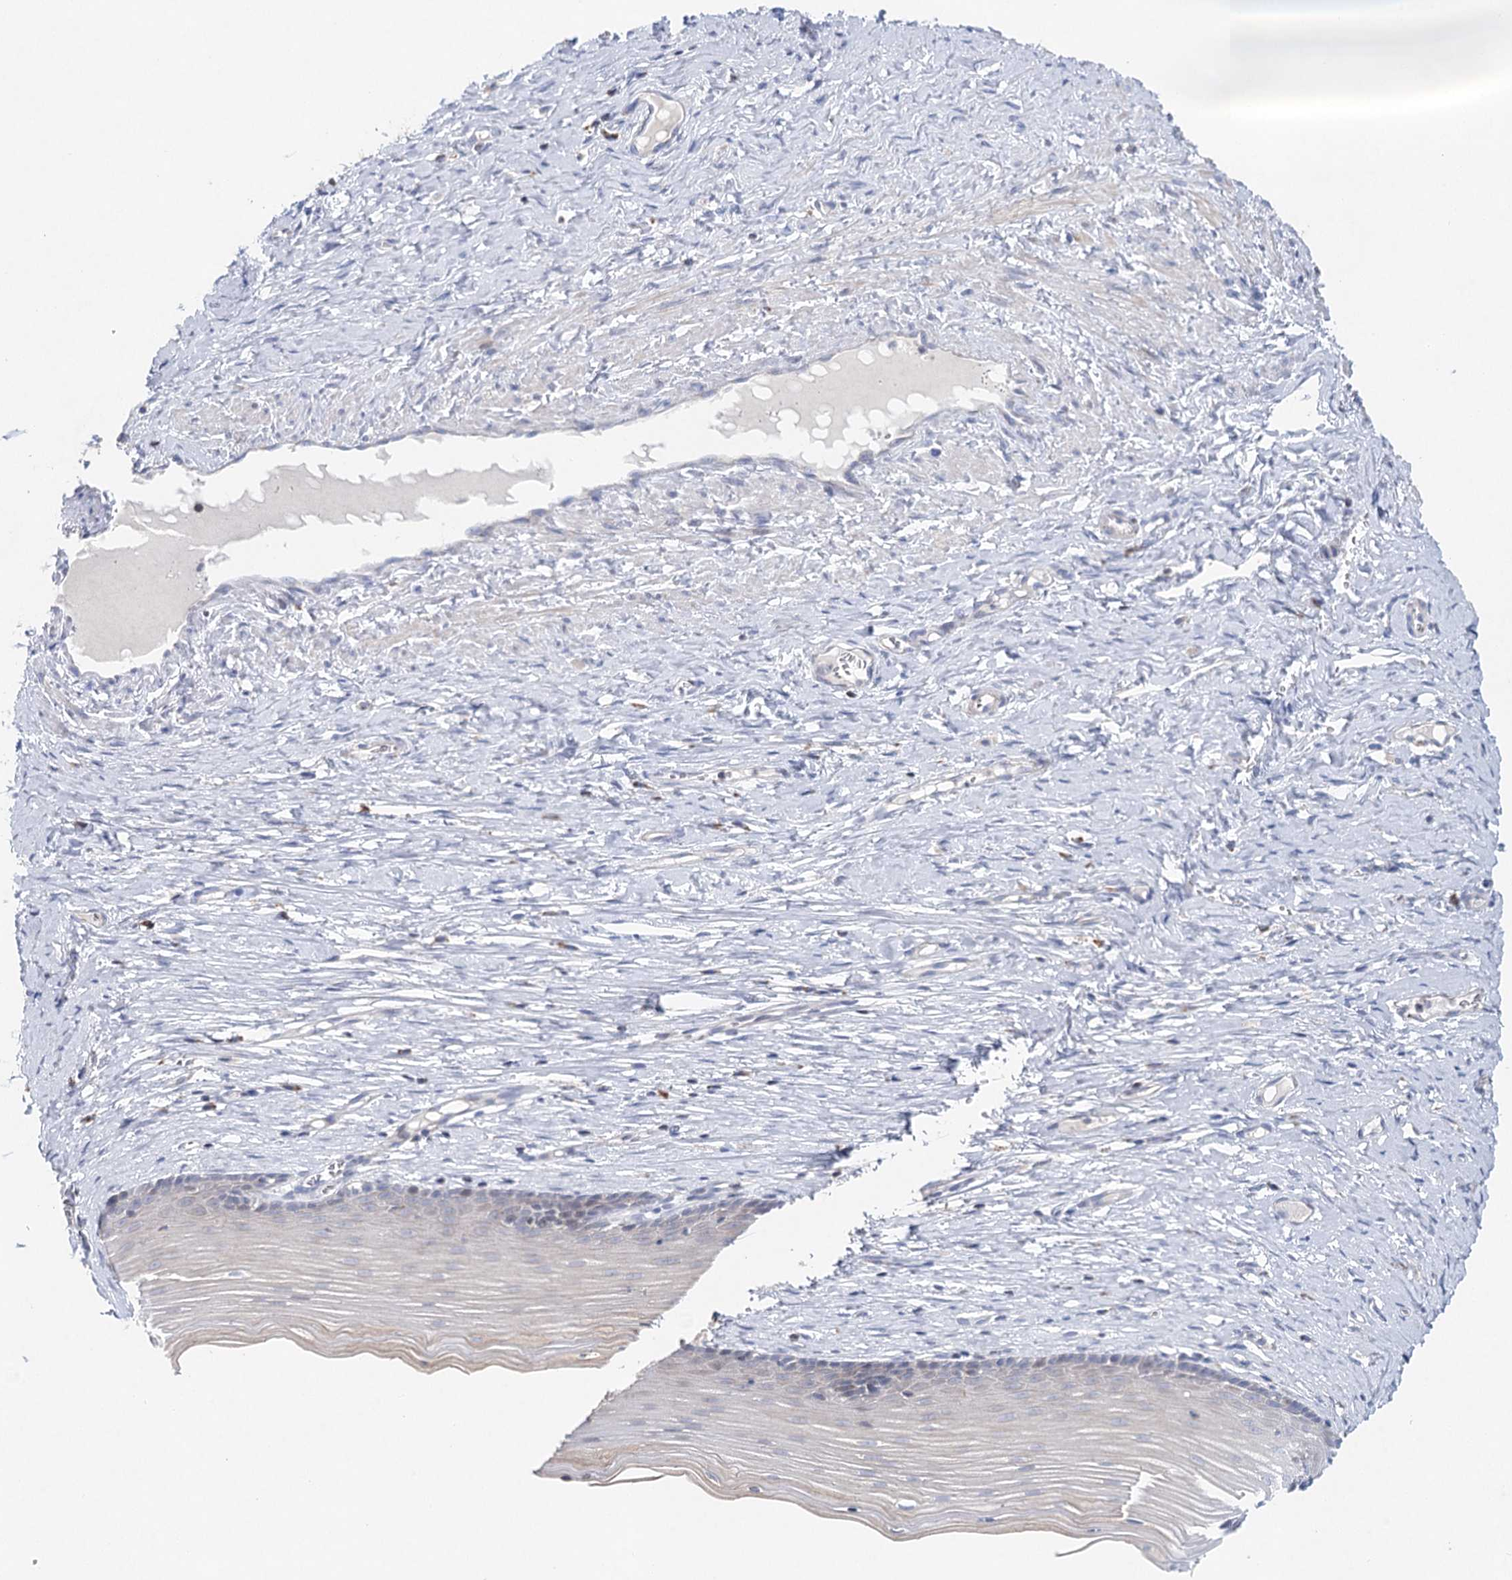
{"staining": {"intensity": "weak", "quantity": "<25%", "location": "cytoplasmic/membranous"}, "tissue": "cervix", "cell_type": "Glandular cells", "image_type": "normal", "snomed": [{"axis": "morphology", "description": "Normal tissue, NOS"}, {"axis": "topography", "description": "Cervix"}], "caption": "Human cervix stained for a protein using IHC demonstrates no expression in glandular cells.", "gene": "XPO6", "patient": {"sex": "female", "age": 42}}